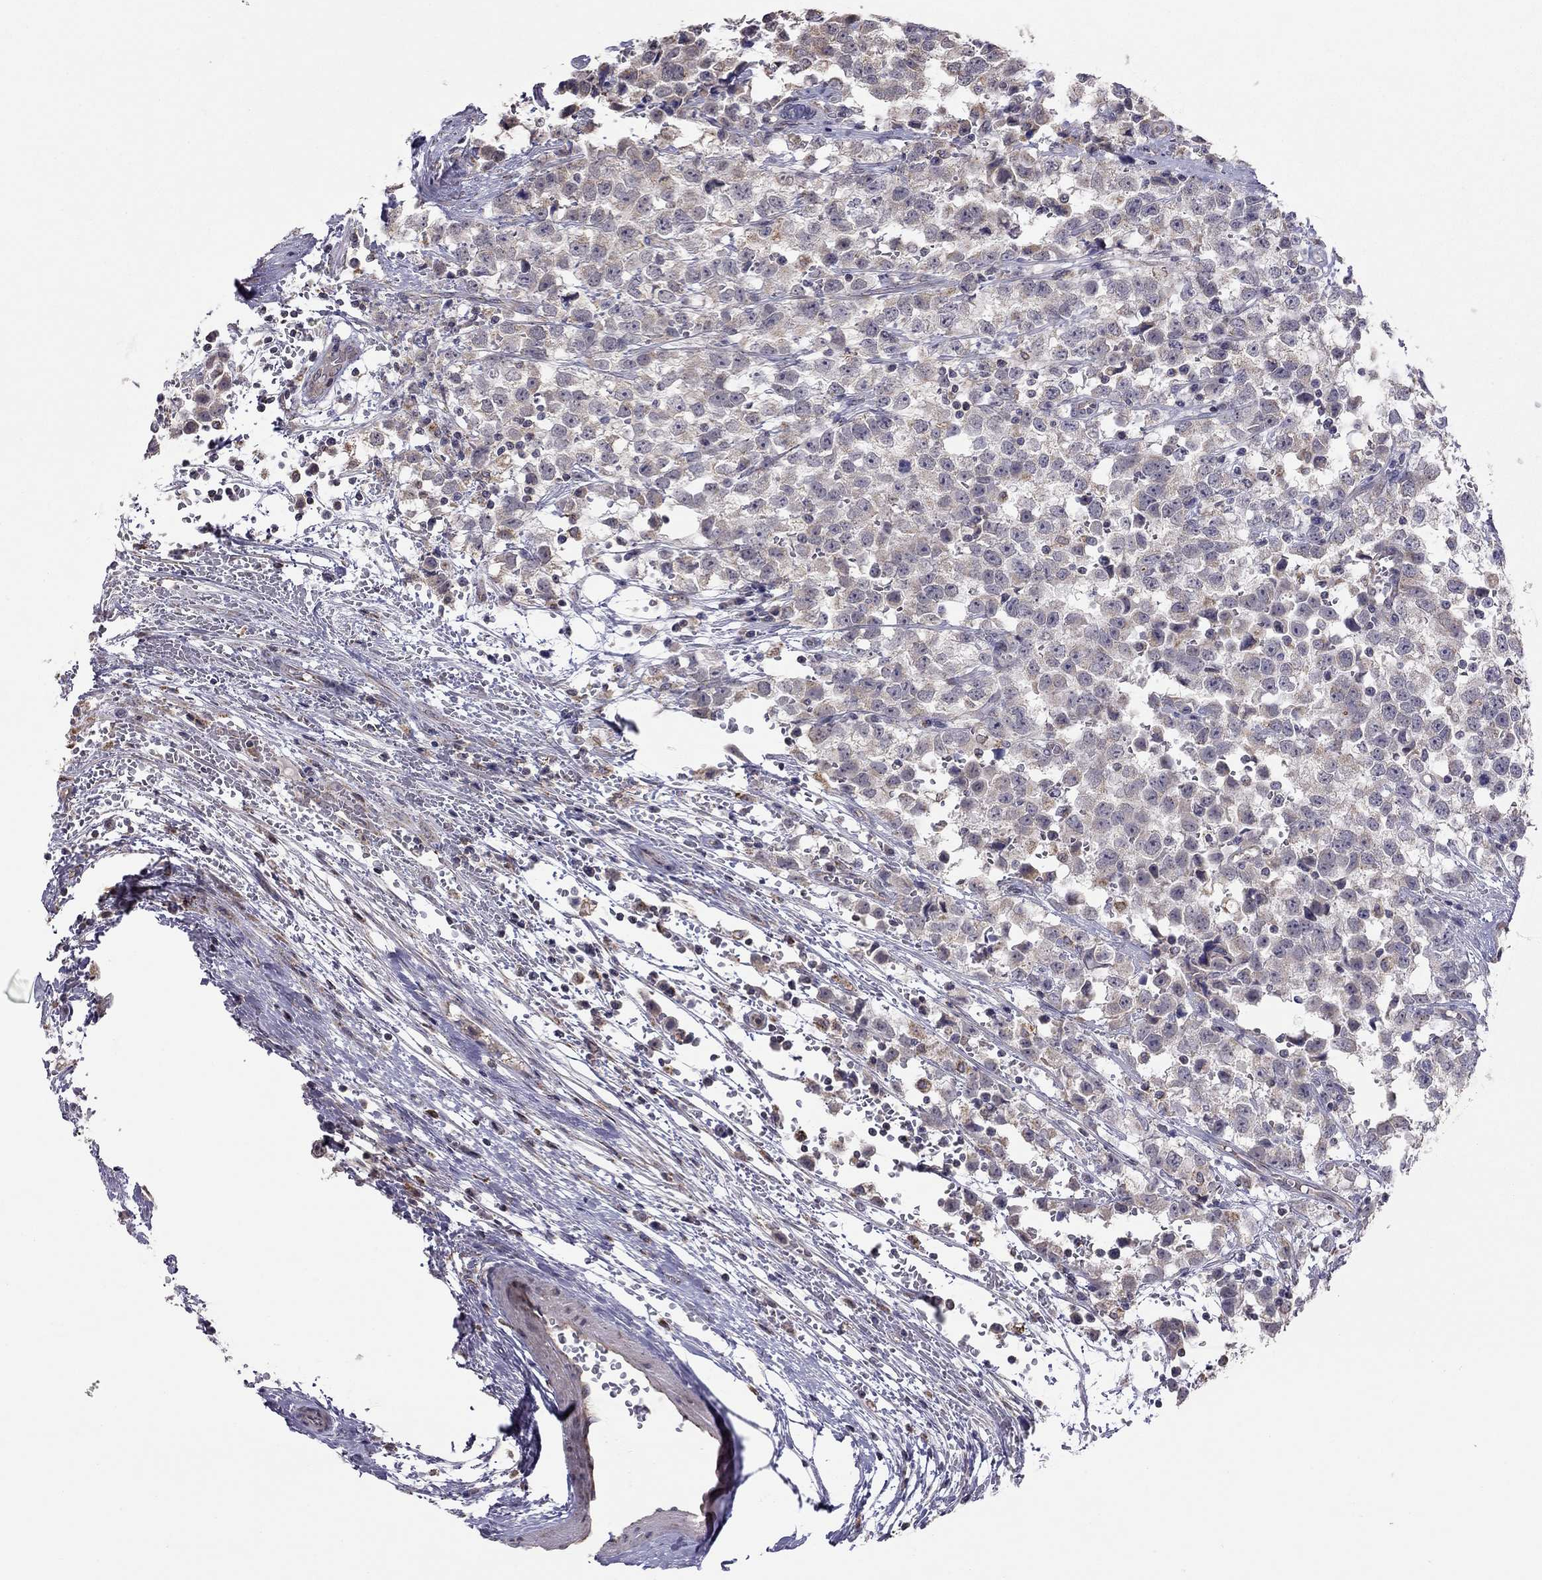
{"staining": {"intensity": "weak", "quantity": "<25%", "location": "cytoplasmic/membranous"}, "tissue": "testis cancer", "cell_type": "Tumor cells", "image_type": "cancer", "snomed": [{"axis": "morphology", "description": "Seminoma, NOS"}, {"axis": "topography", "description": "Testis"}], "caption": "This is an immunohistochemistry photomicrograph of testis cancer (seminoma). There is no staining in tumor cells.", "gene": "LRIT3", "patient": {"sex": "male", "age": 34}}